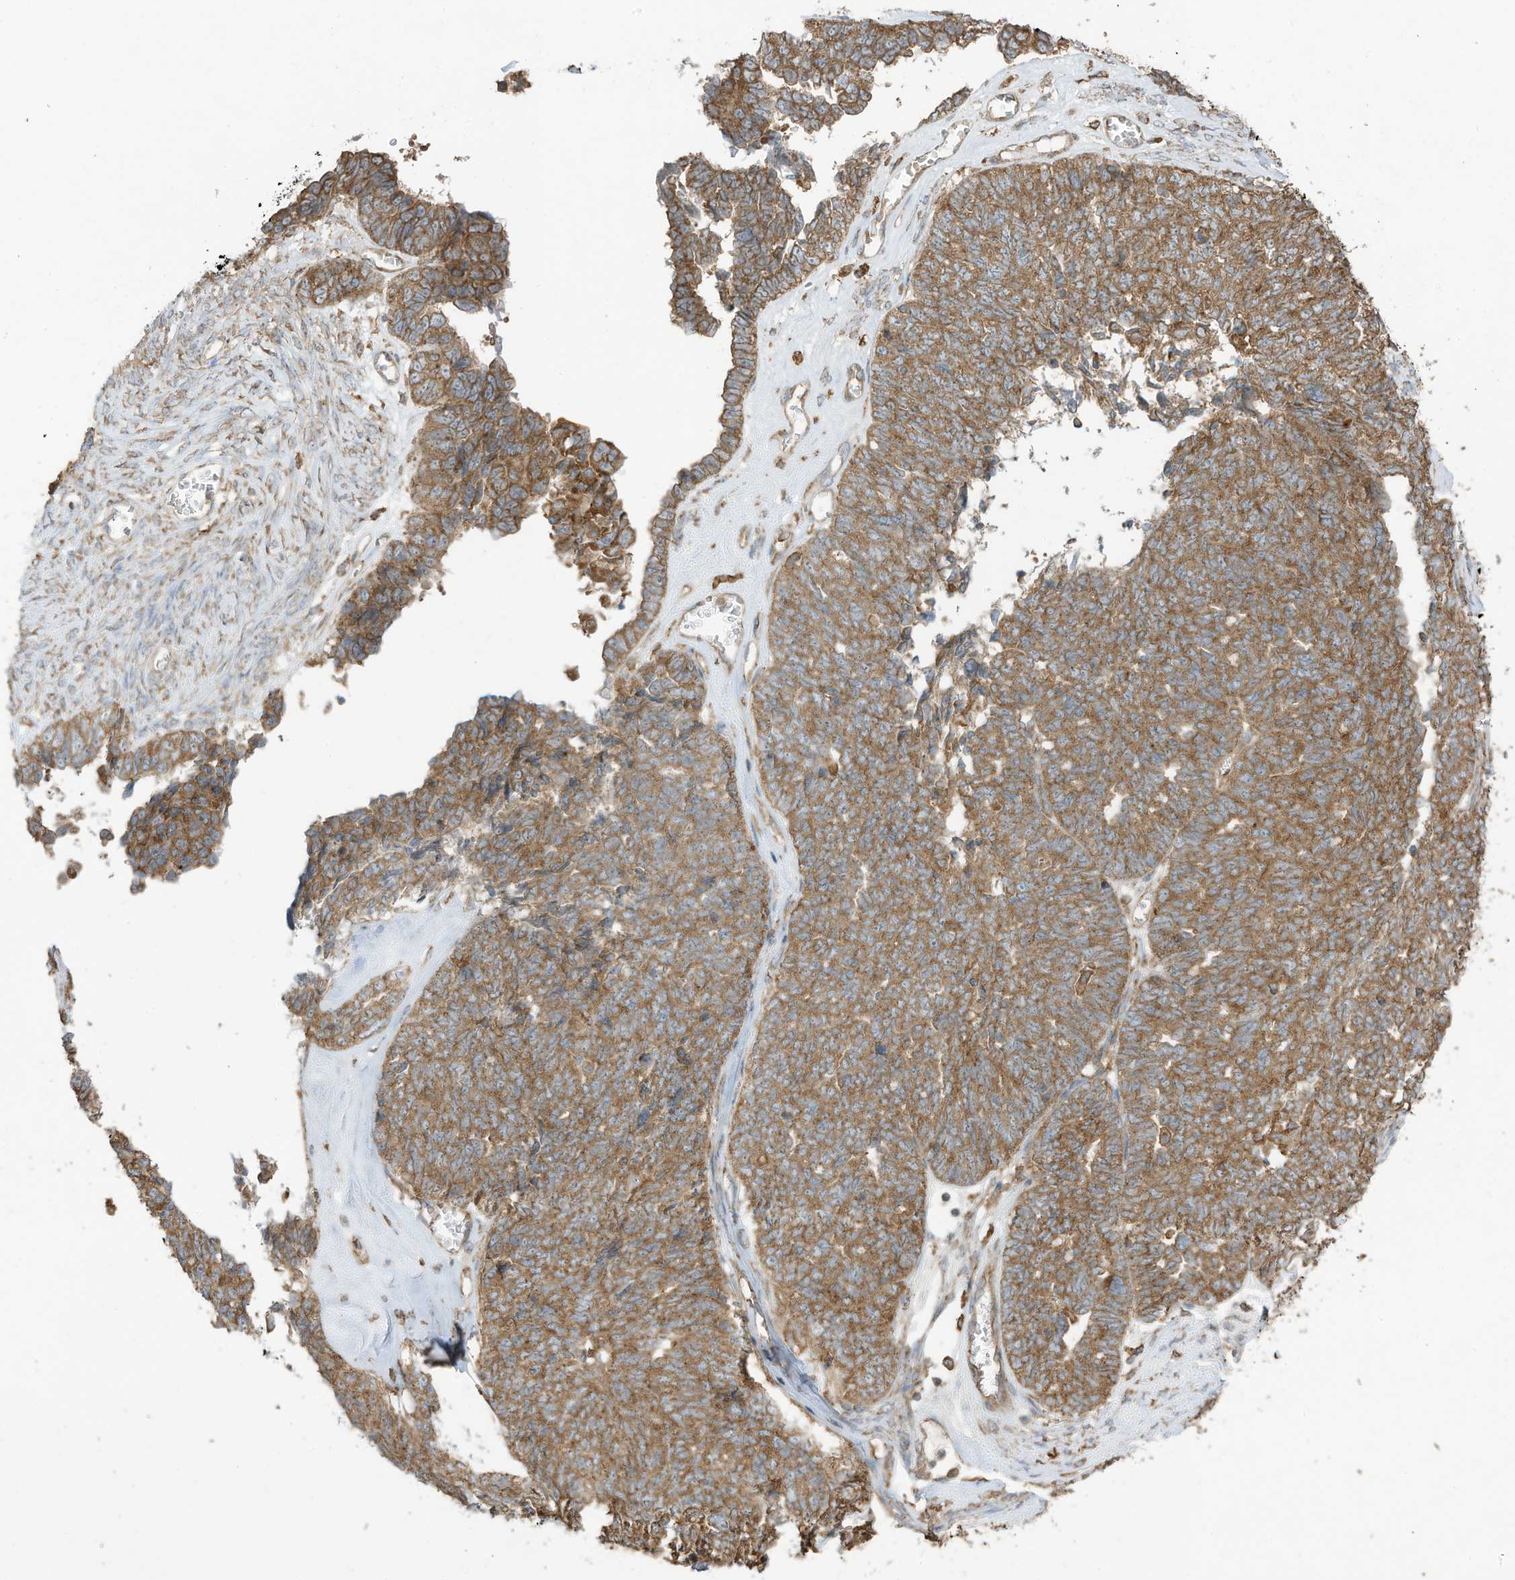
{"staining": {"intensity": "moderate", "quantity": ">75%", "location": "cytoplasmic/membranous"}, "tissue": "ovarian cancer", "cell_type": "Tumor cells", "image_type": "cancer", "snomed": [{"axis": "morphology", "description": "Cystadenocarcinoma, serous, NOS"}, {"axis": "topography", "description": "Ovary"}], "caption": "A brown stain labels moderate cytoplasmic/membranous staining of a protein in ovarian cancer (serous cystadenocarcinoma) tumor cells.", "gene": "CGAS", "patient": {"sex": "female", "age": 79}}